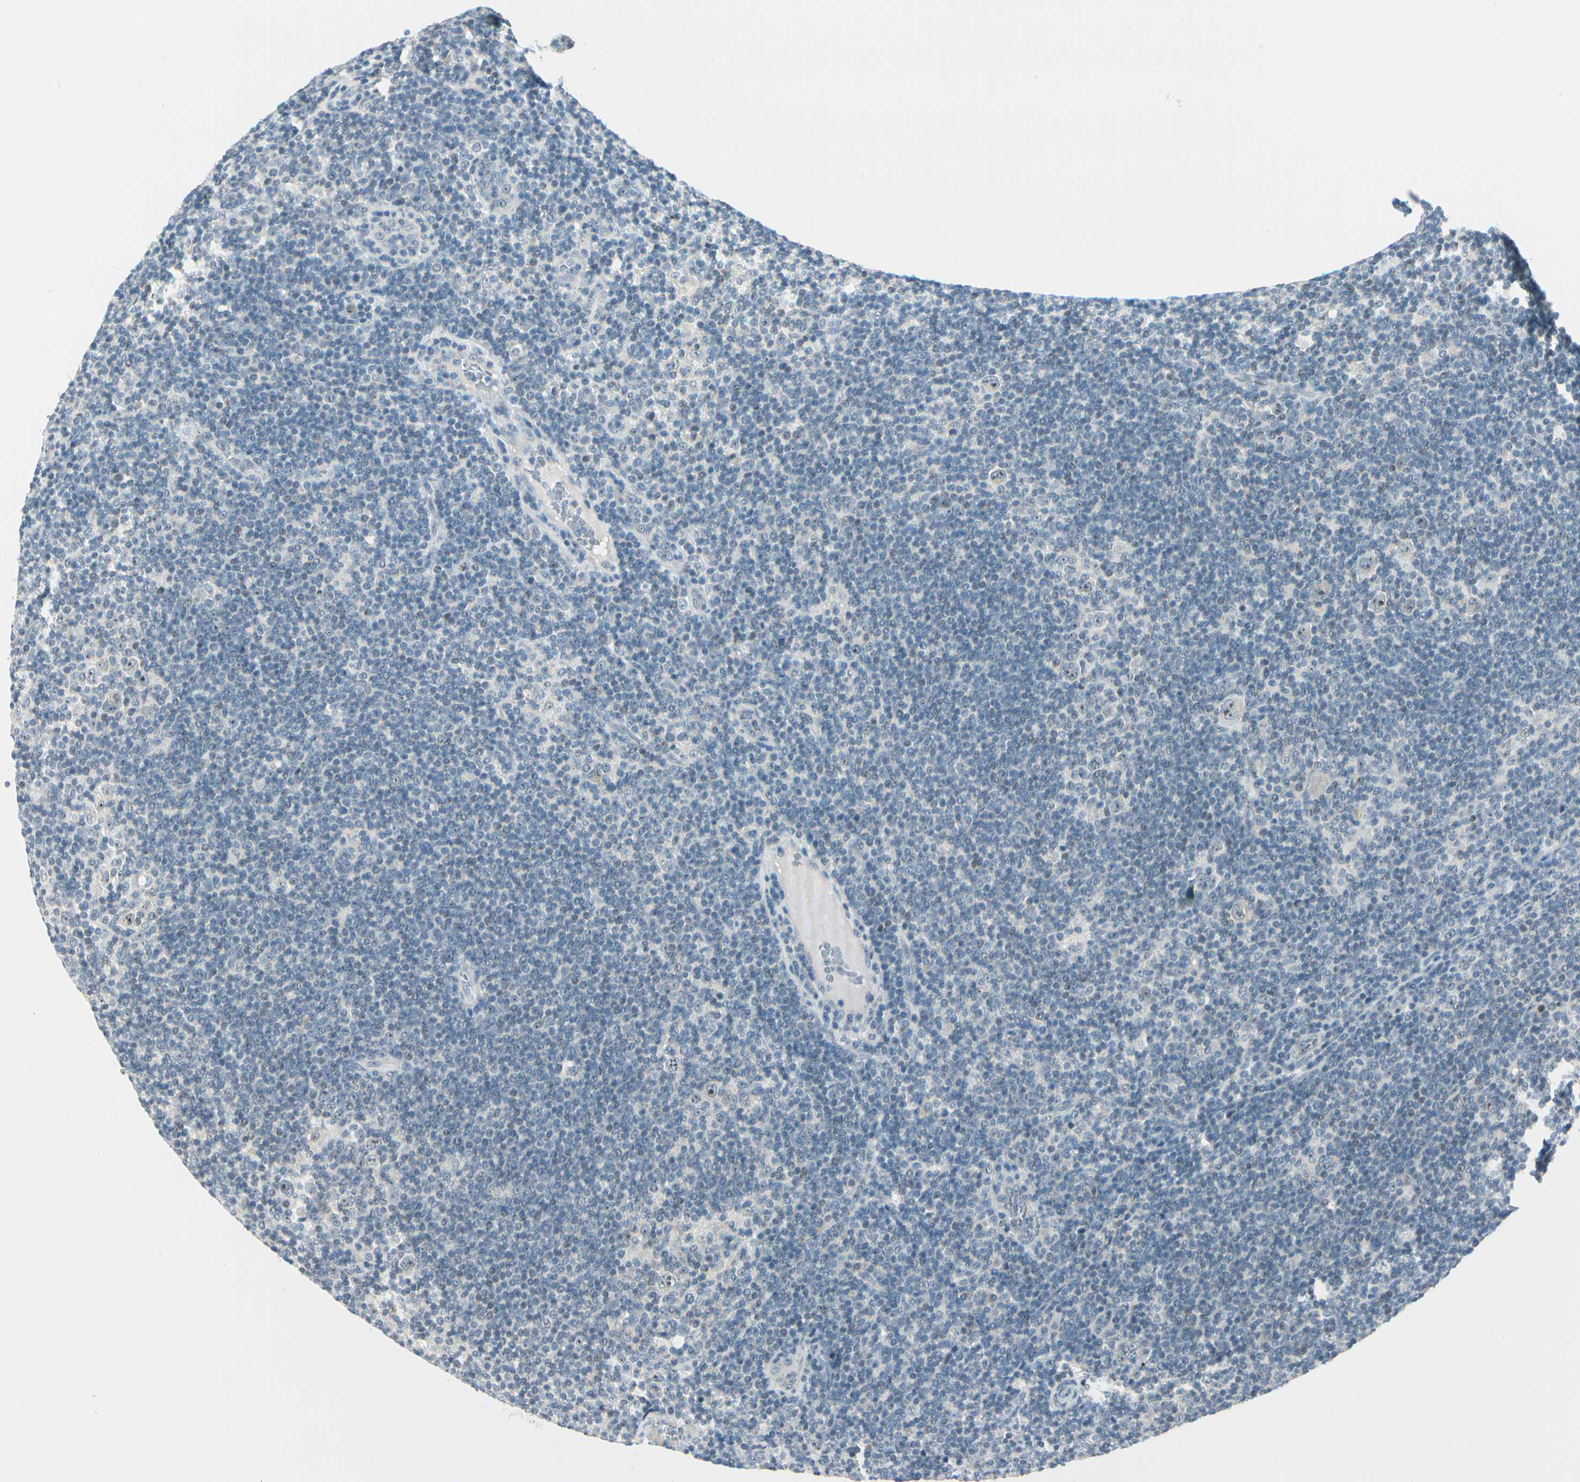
{"staining": {"intensity": "moderate", "quantity": "<25%", "location": "nuclear"}, "tissue": "lymphoma", "cell_type": "Tumor cells", "image_type": "cancer", "snomed": [{"axis": "morphology", "description": "Hodgkin's disease, NOS"}, {"axis": "topography", "description": "Lymph node"}], "caption": "Moderate nuclear staining for a protein is identified in about <25% of tumor cells of lymphoma using IHC.", "gene": "ZSCAN1", "patient": {"sex": "female", "age": 57}}